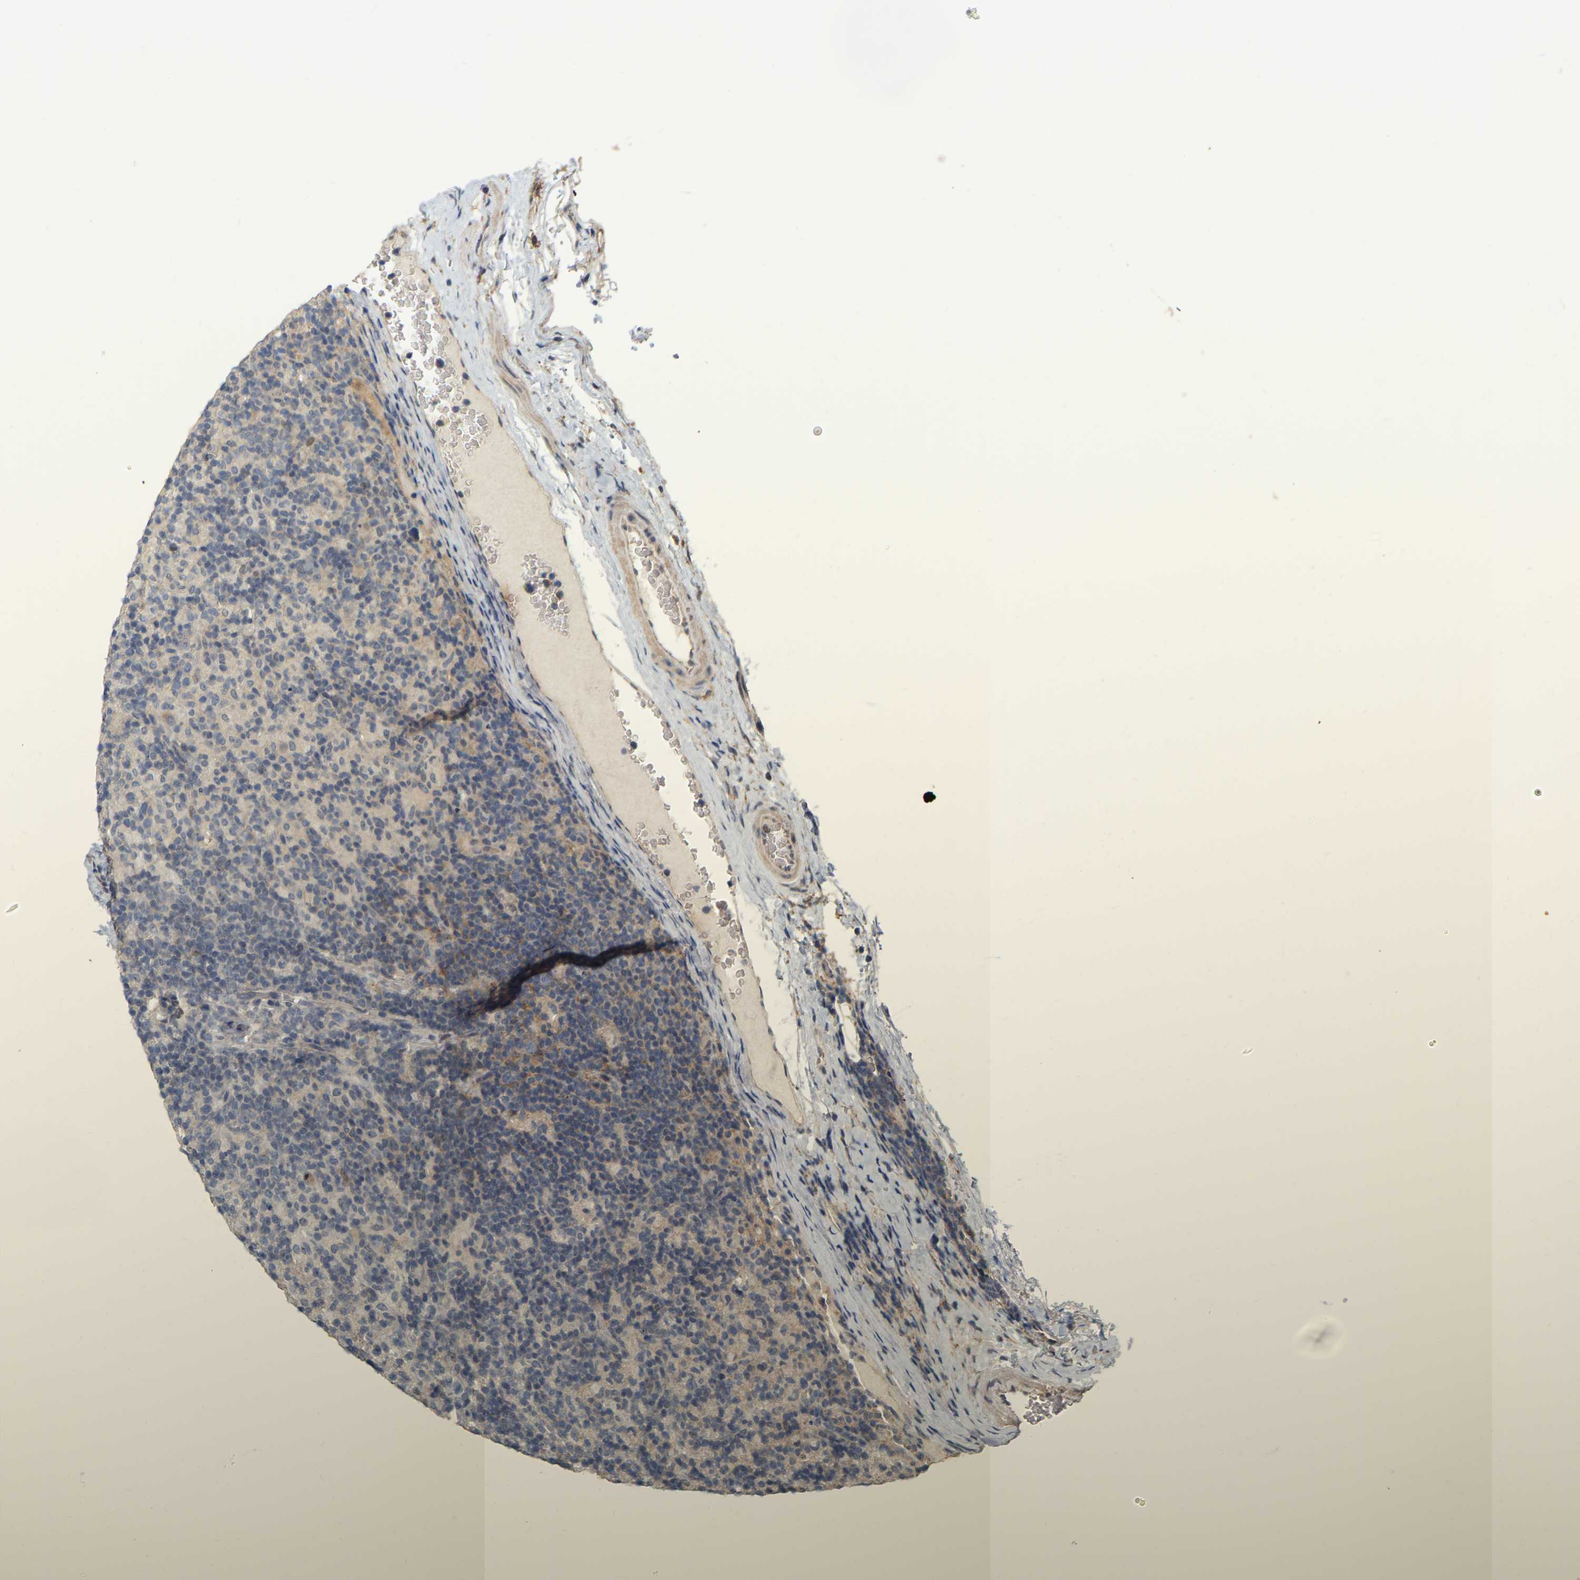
{"staining": {"intensity": "moderate", "quantity": "<25%", "location": "cytoplasmic/membranous"}, "tissue": "lymphoma", "cell_type": "Tumor cells", "image_type": "cancer", "snomed": [{"axis": "morphology", "description": "Hodgkin's disease, NOS"}, {"axis": "topography", "description": "Lymph node"}], "caption": "The immunohistochemical stain highlights moderate cytoplasmic/membranous staining in tumor cells of lymphoma tissue.", "gene": "RUVBL1", "patient": {"sex": "male", "age": 70}}